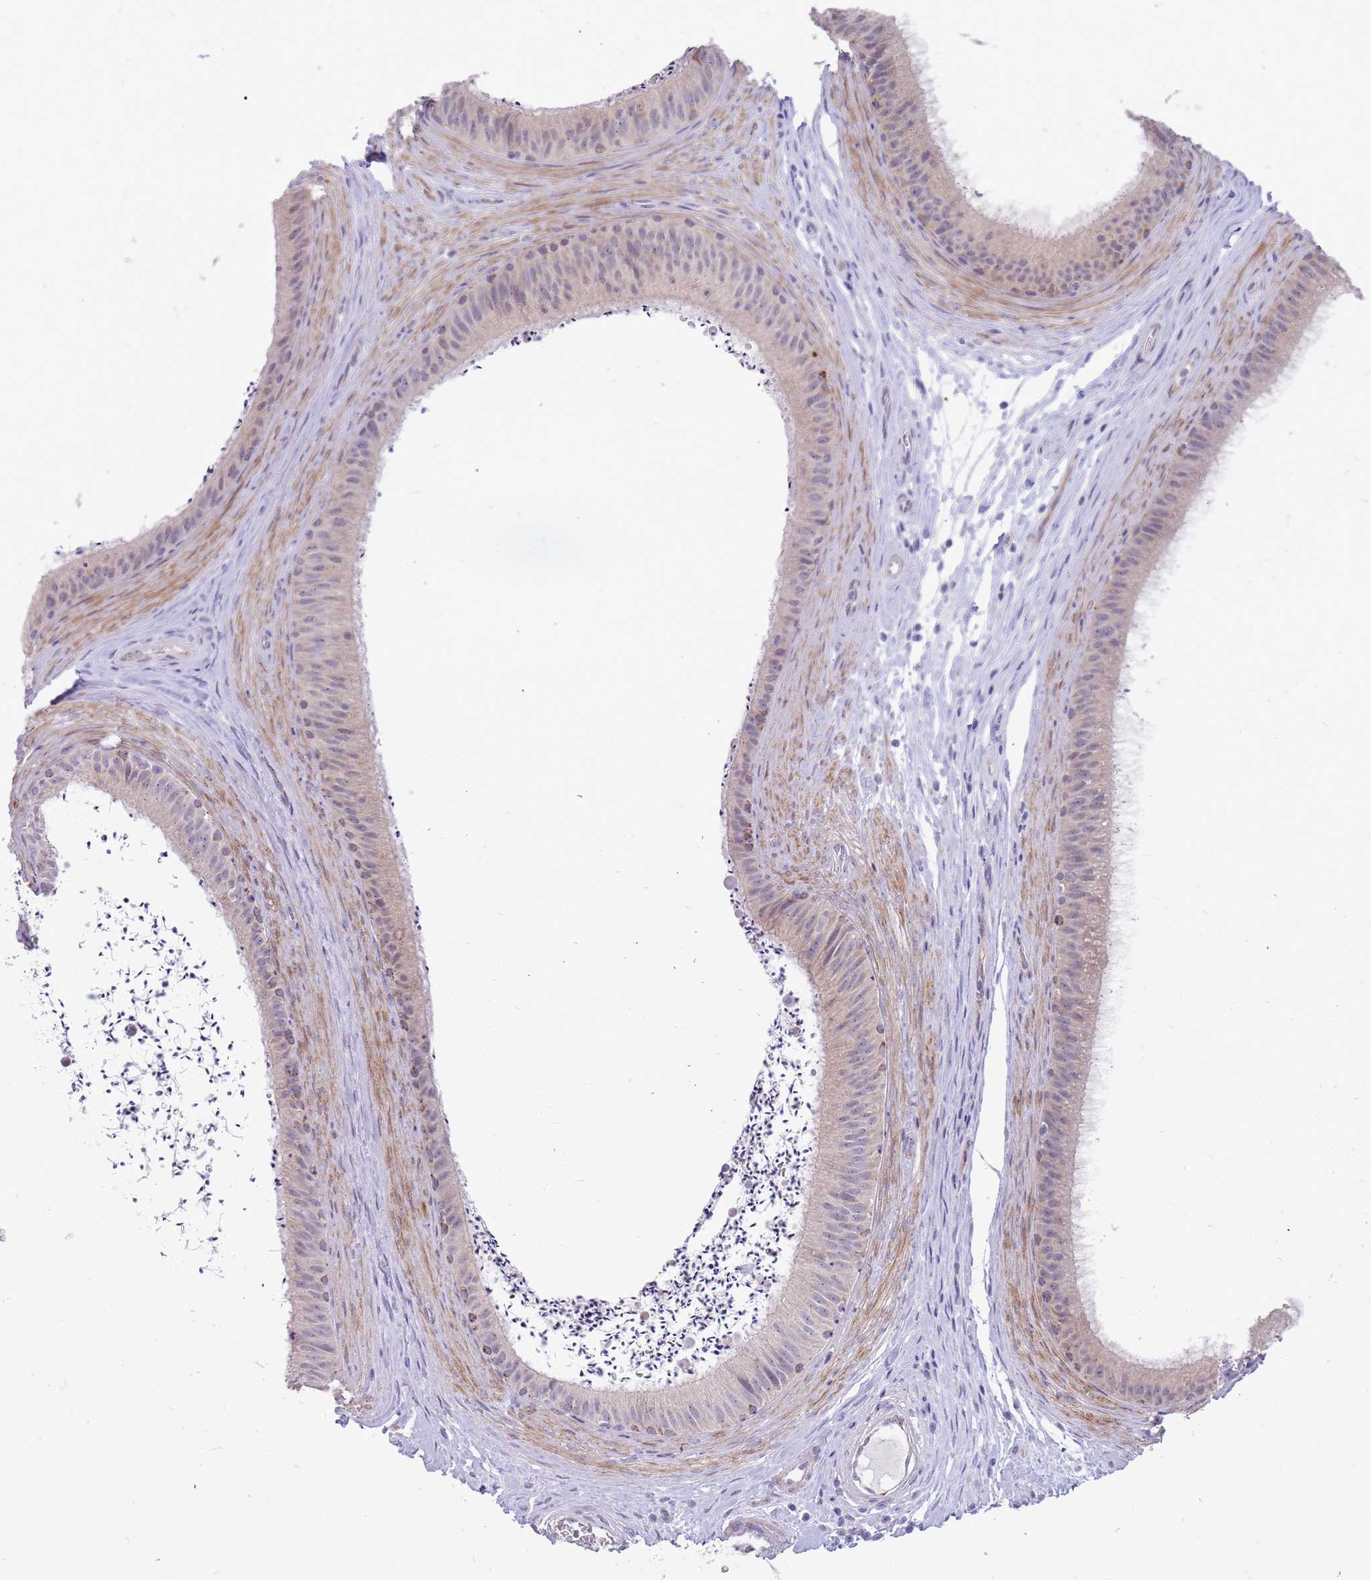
{"staining": {"intensity": "weak", "quantity": "<25%", "location": "cytoplasmic/membranous"}, "tissue": "epididymis", "cell_type": "Glandular cells", "image_type": "normal", "snomed": [{"axis": "morphology", "description": "Normal tissue, NOS"}, {"axis": "topography", "description": "Testis"}, {"axis": "topography", "description": "Epididymis"}], "caption": "Immunohistochemistry image of benign epididymis: human epididymis stained with DAB (3,3'-diaminobenzidine) displays no significant protein positivity in glandular cells. The staining is performed using DAB (3,3'-diaminobenzidine) brown chromogen with nuclei counter-stained in using hematoxylin.", "gene": "RNF170", "patient": {"sex": "male", "age": 41}}